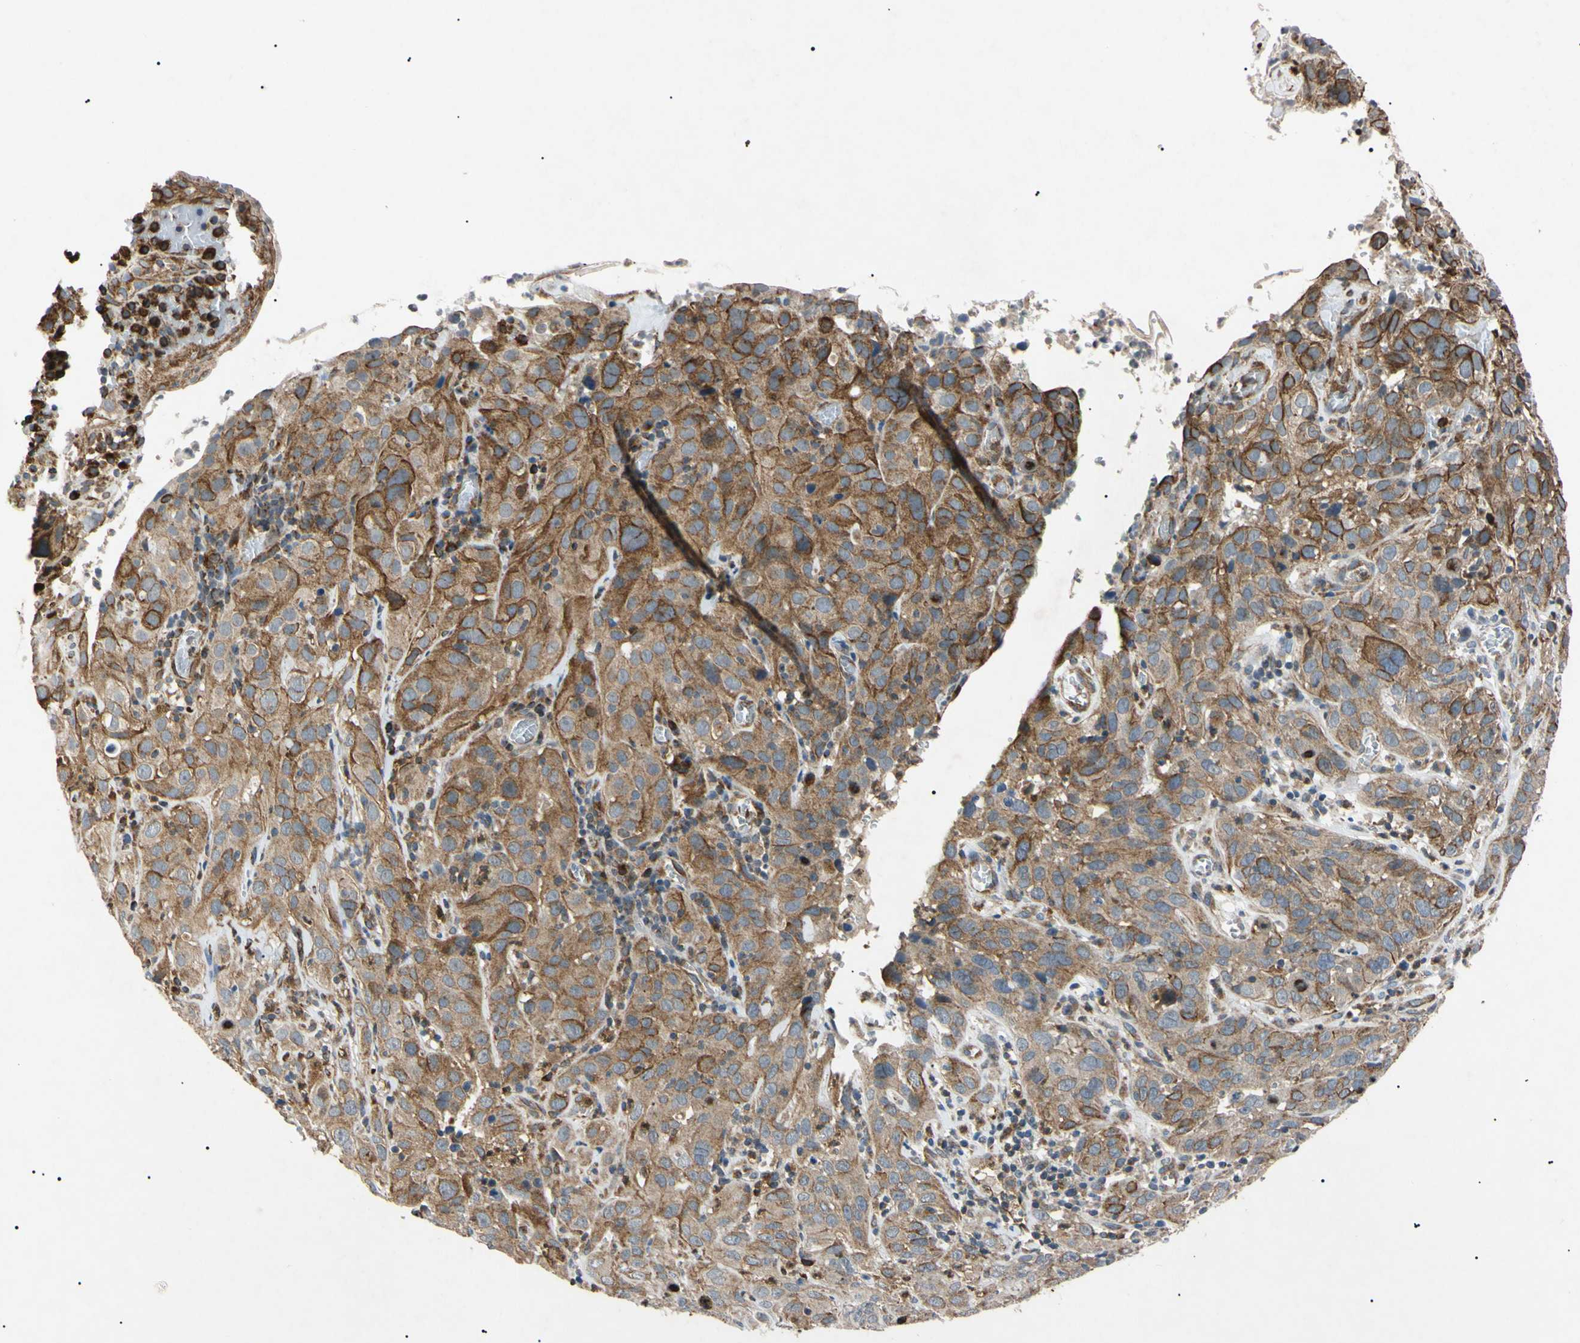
{"staining": {"intensity": "moderate", "quantity": "25%-75%", "location": "cytoplasmic/membranous,nuclear"}, "tissue": "cervical cancer", "cell_type": "Tumor cells", "image_type": "cancer", "snomed": [{"axis": "morphology", "description": "Squamous cell carcinoma, NOS"}, {"axis": "topography", "description": "Cervix"}], "caption": "Cervical cancer stained with IHC demonstrates moderate cytoplasmic/membranous and nuclear expression in approximately 25%-75% of tumor cells. (brown staining indicates protein expression, while blue staining denotes nuclei).", "gene": "TUBB4A", "patient": {"sex": "female", "age": 32}}